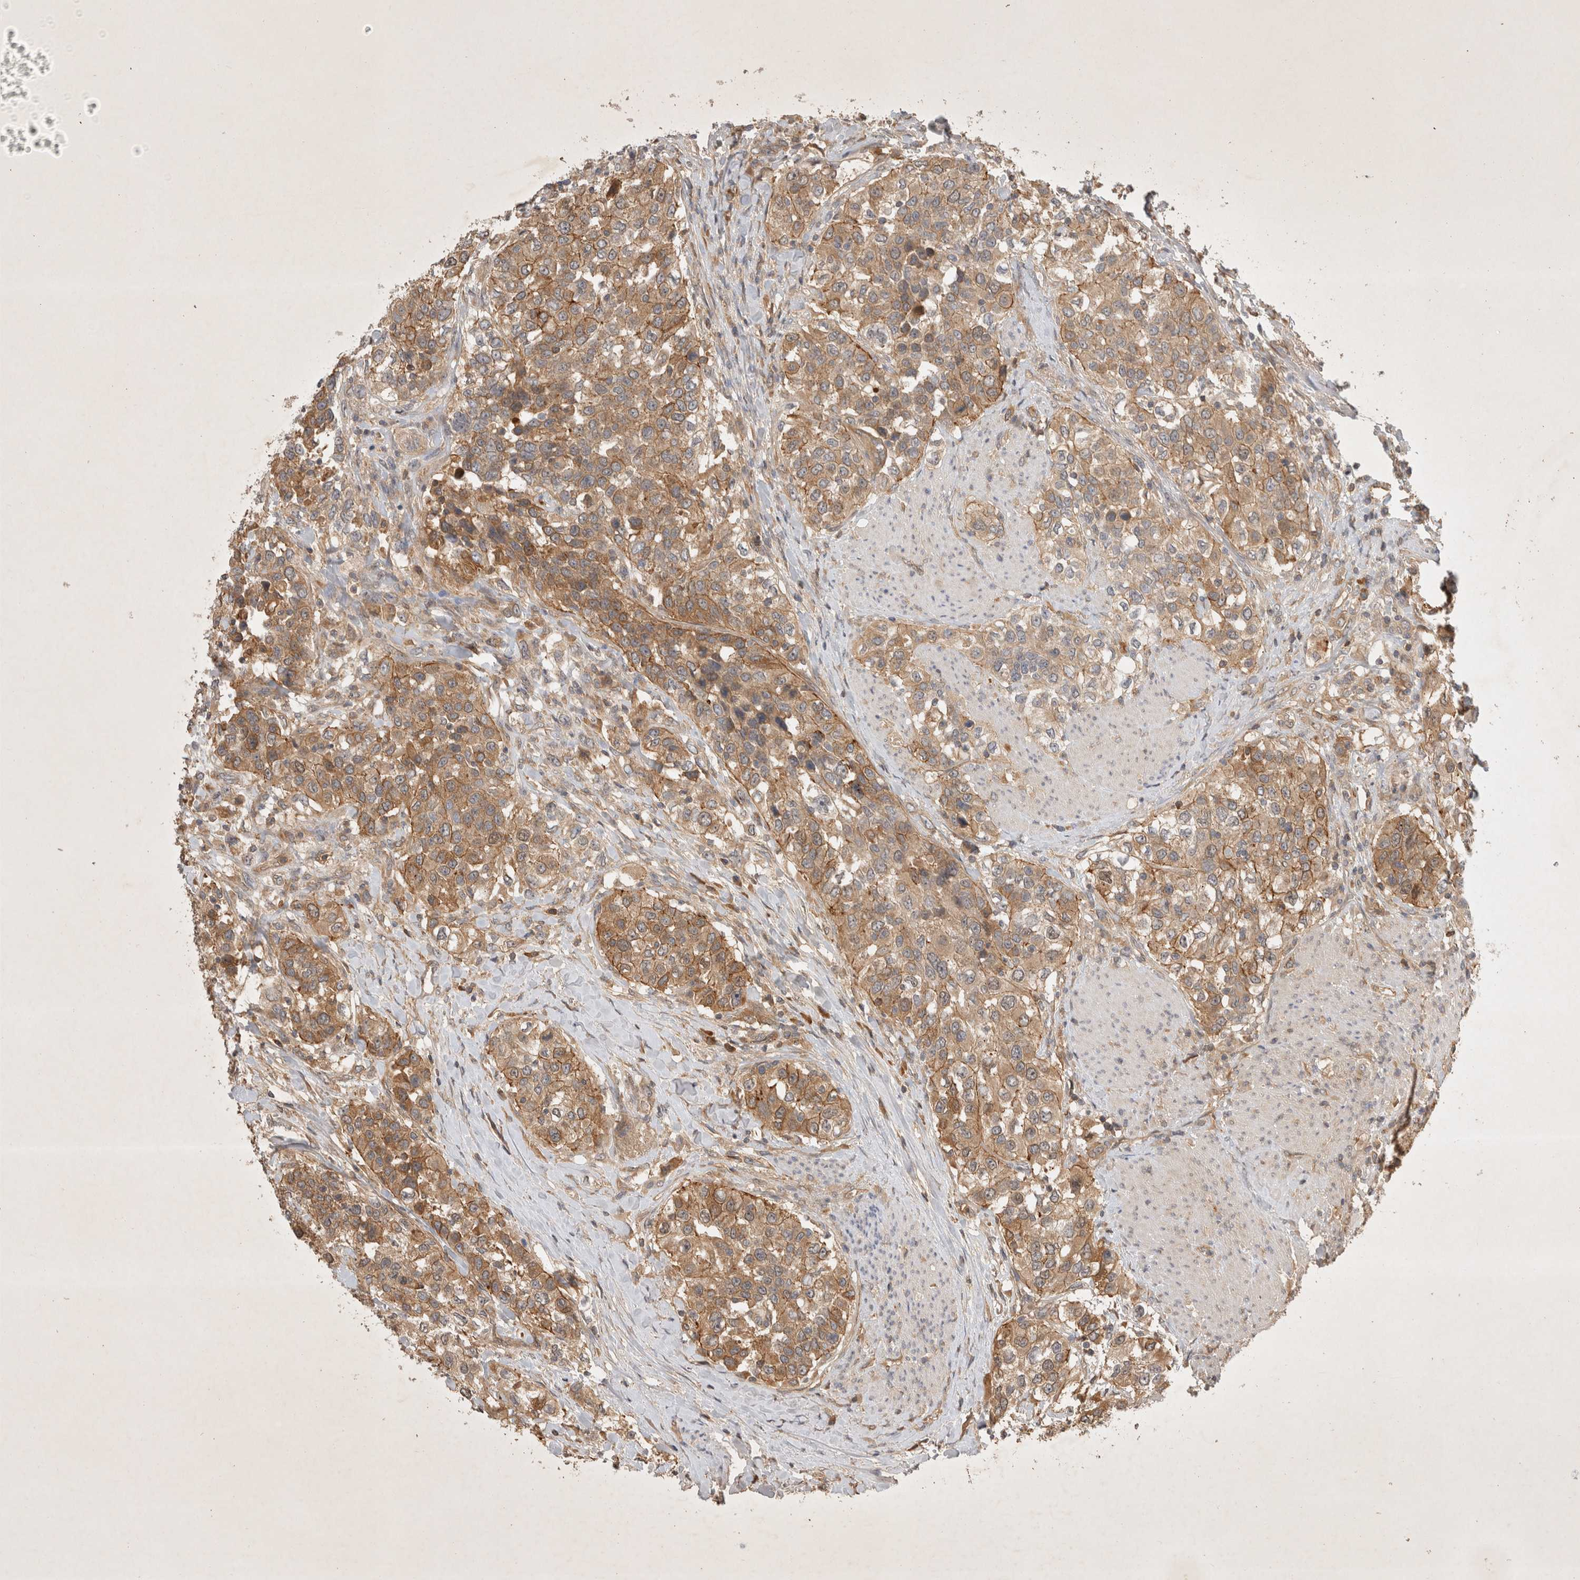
{"staining": {"intensity": "moderate", "quantity": ">75%", "location": "cytoplasmic/membranous"}, "tissue": "urothelial cancer", "cell_type": "Tumor cells", "image_type": "cancer", "snomed": [{"axis": "morphology", "description": "Urothelial carcinoma, High grade"}, {"axis": "topography", "description": "Urinary bladder"}], "caption": "Urothelial carcinoma (high-grade) was stained to show a protein in brown. There is medium levels of moderate cytoplasmic/membranous staining in about >75% of tumor cells. (Stains: DAB (3,3'-diaminobenzidine) in brown, nuclei in blue, Microscopy: brightfield microscopy at high magnification).", "gene": "YES1", "patient": {"sex": "female", "age": 80}}